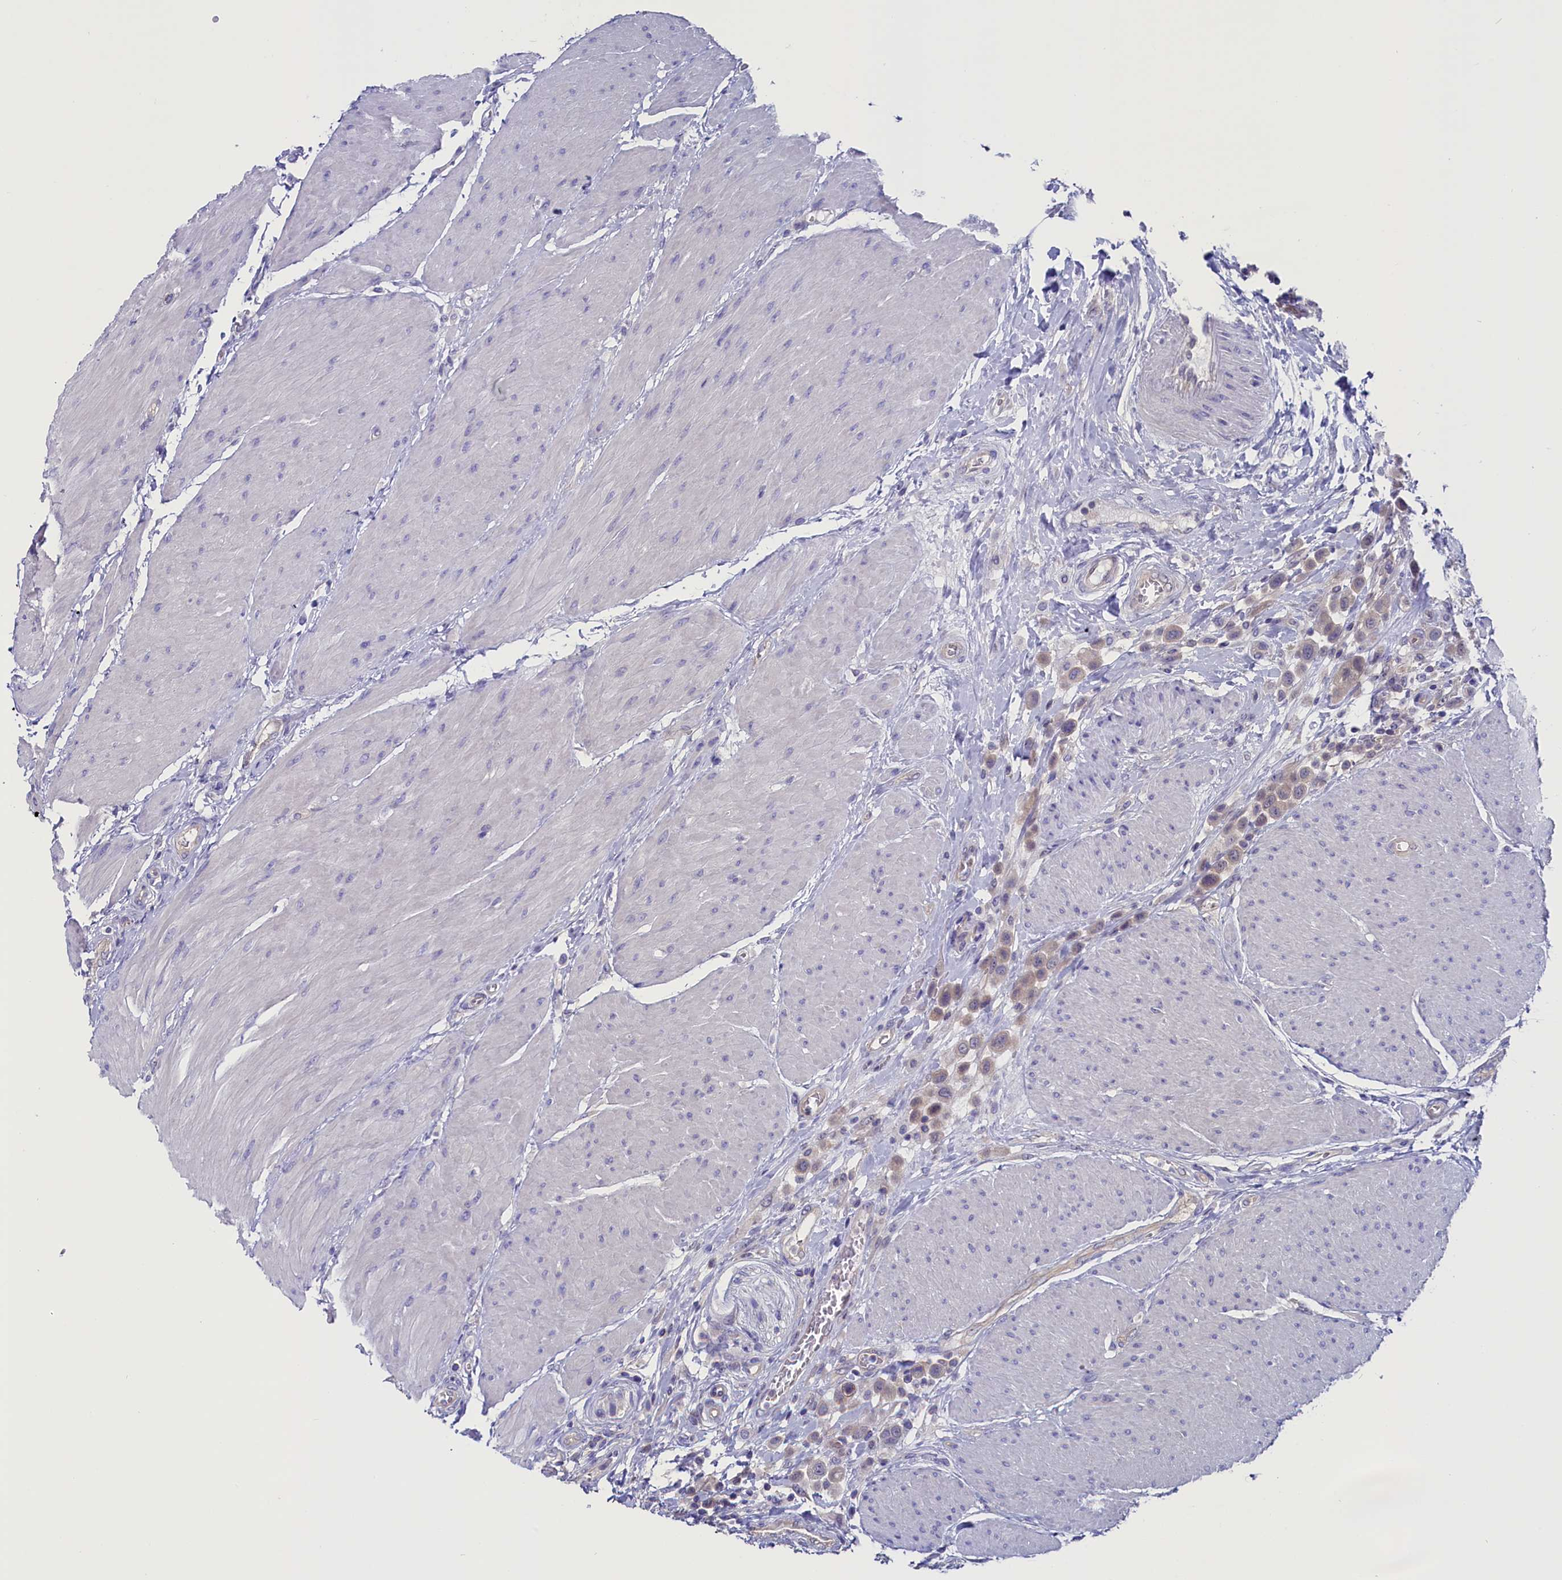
{"staining": {"intensity": "weak", "quantity": "25%-75%", "location": "cytoplasmic/membranous"}, "tissue": "urothelial cancer", "cell_type": "Tumor cells", "image_type": "cancer", "snomed": [{"axis": "morphology", "description": "Urothelial carcinoma, High grade"}, {"axis": "topography", "description": "Urinary bladder"}], "caption": "High-power microscopy captured an IHC photomicrograph of urothelial cancer, revealing weak cytoplasmic/membranous positivity in about 25%-75% of tumor cells. The staining is performed using DAB (3,3'-diaminobenzidine) brown chromogen to label protein expression. The nuclei are counter-stained blue using hematoxylin.", "gene": "CIAPIN1", "patient": {"sex": "male", "age": 50}}